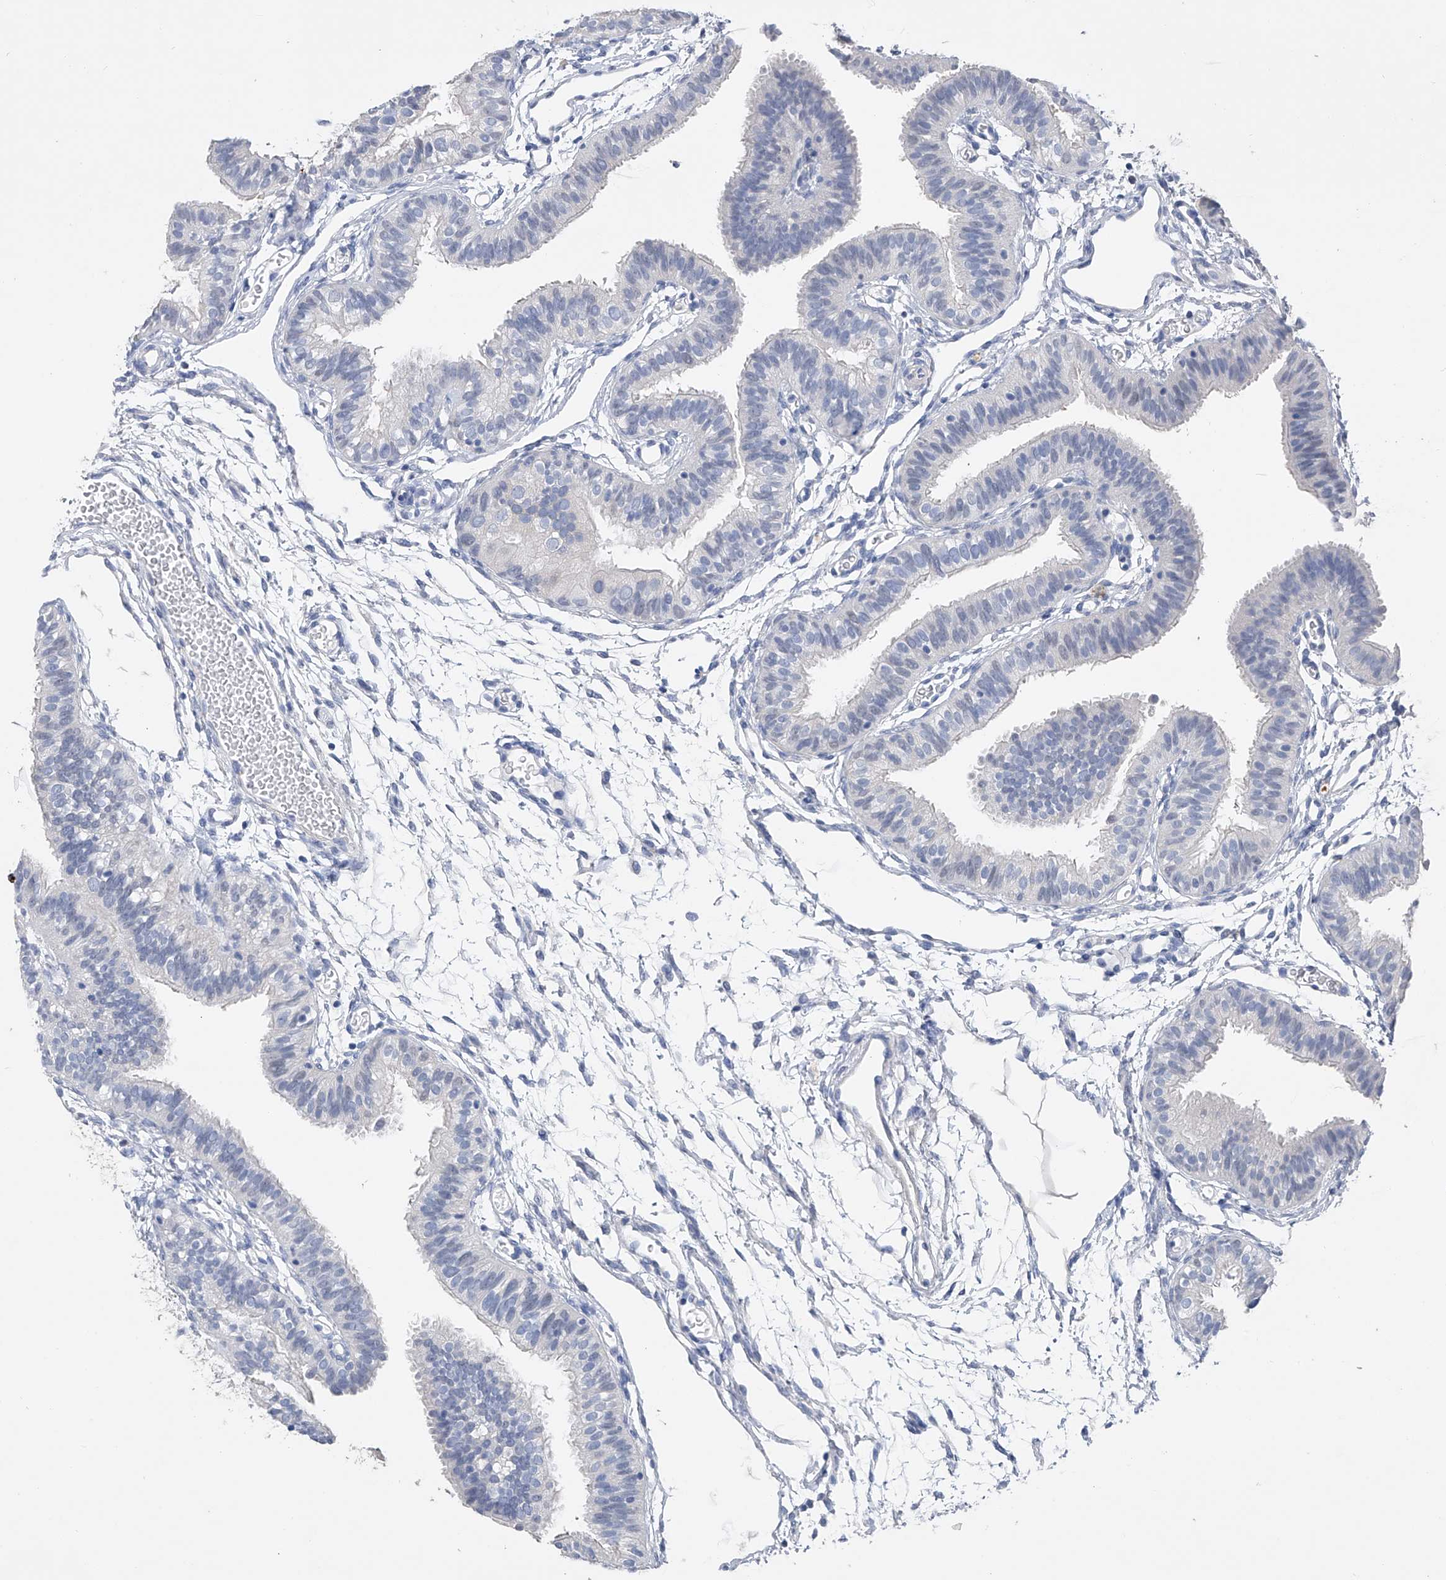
{"staining": {"intensity": "negative", "quantity": "none", "location": "none"}, "tissue": "fallopian tube", "cell_type": "Glandular cells", "image_type": "normal", "snomed": [{"axis": "morphology", "description": "Normal tissue, NOS"}, {"axis": "topography", "description": "Fallopian tube"}], "caption": "Histopathology image shows no protein expression in glandular cells of unremarkable fallopian tube.", "gene": "ADRA1A", "patient": {"sex": "female", "age": 35}}